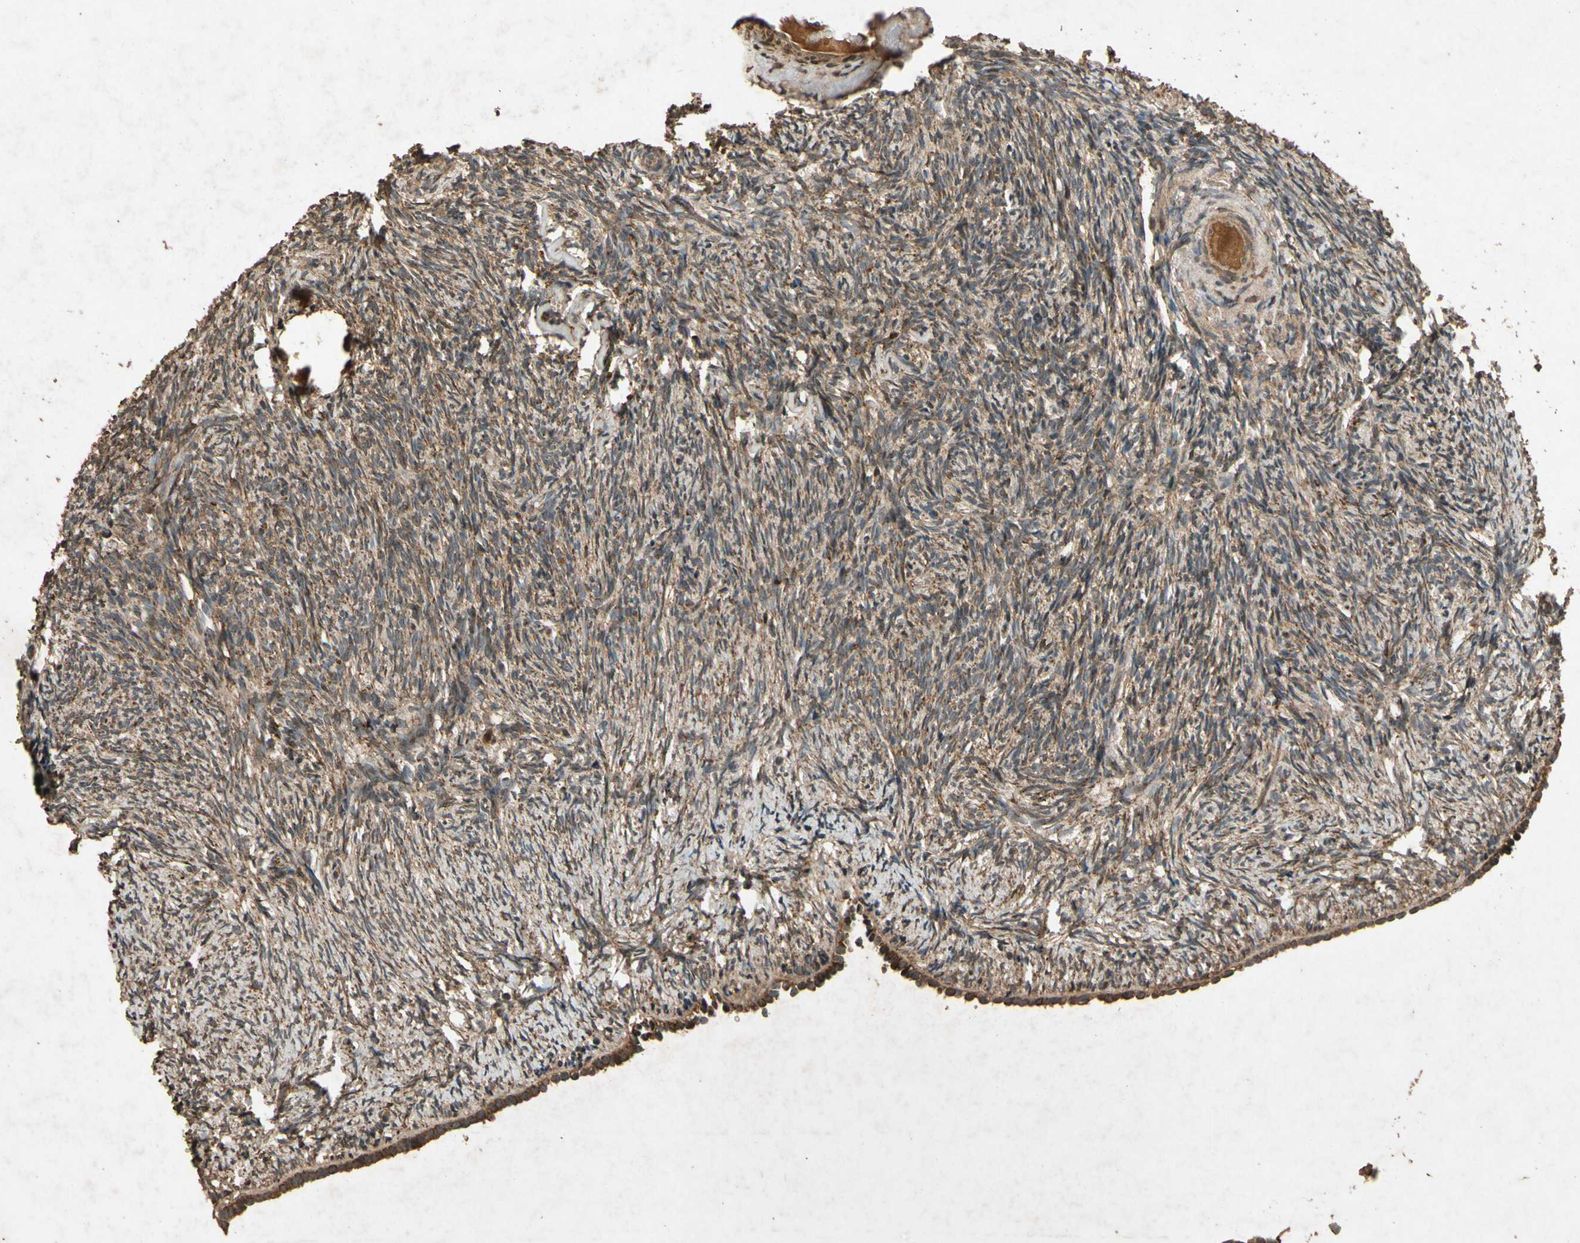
{"staining": {"intensity": "moderate", "quantity": ">75%", "location": "cytoplasmic/membranous"}, "tissue": "ovary", "cell_type": "Ovarian stroma cells", "image_type": "normal", "snomed": [{"axis": "morphology", "description": "Normal tissue, NOS"}, {"axis": "topography", "description": "Ovary"}], "caption": "IHC staining of unremarkable ovary, which shows medium levels of moderate cytoplasmic/membranous positivity in approximately >75% of ovarian stroma cells indicating moderate cytoplasmic/membranous protein positivity. The staining was performed using DAB (3,3'-diaminobenzidine) (brown) for protein detection and nuclei were counterstained in hematoxylin (blue).", "gene": "TXN2", "patient": {"sex": "female", "age": 60}}